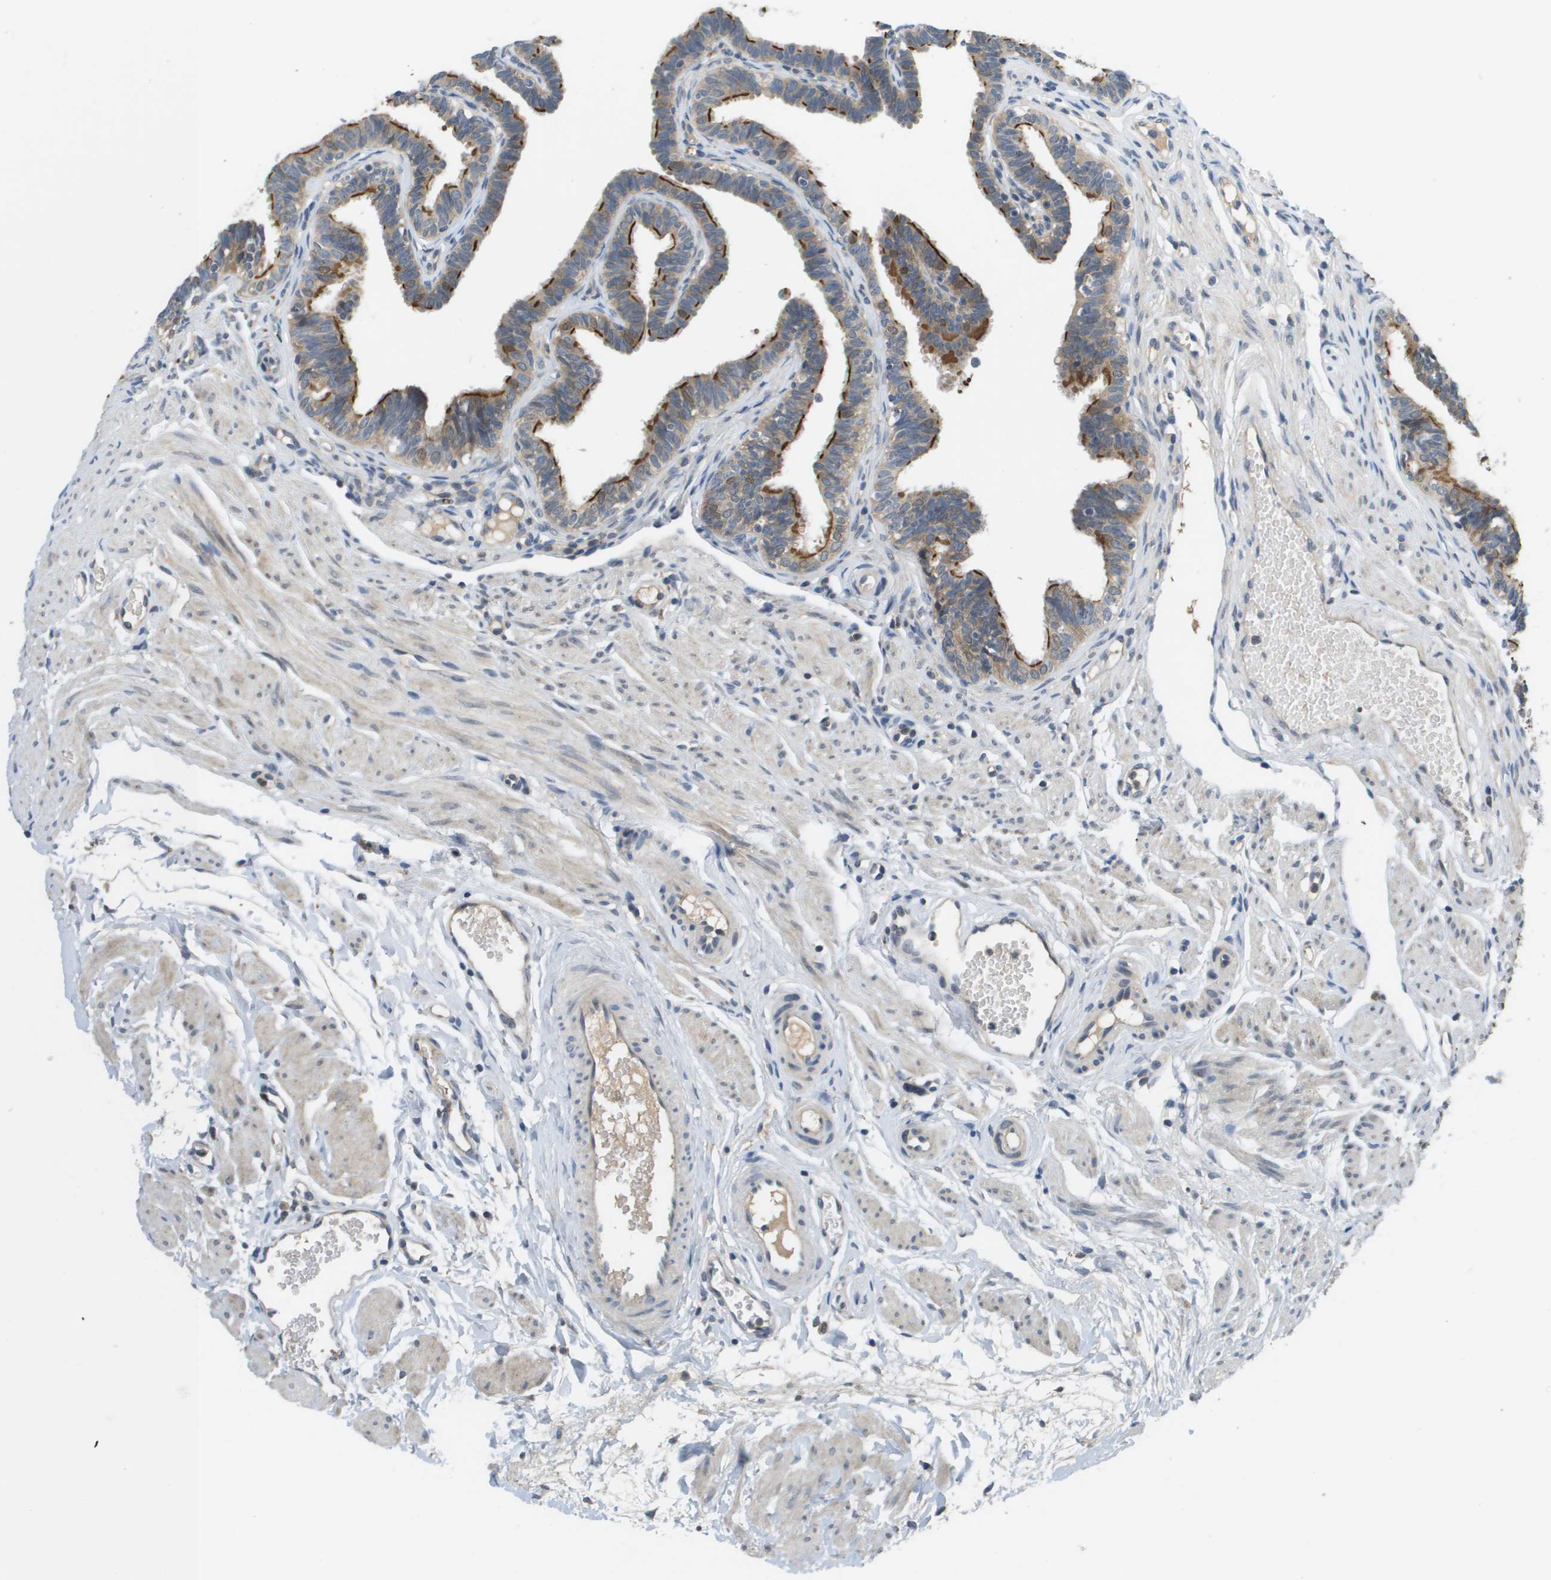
{"staining": {"intensity": "strong", "quantity": "<25%", "location": "cytoplasmic/membranous"}, "tissue": "fallopian tube", "cell_type": "Glandular cells", "image_type": "normal", "snomed": [{"axis": "morphology", "description": "Normal tissue, NOS"}, {"axis": "topography", "description": "Fallopian tube"}, {"axis": "topography", "description": "Ovary"}], "caption": "Fallopian tube stained for a protein shows strong cytoplasmic/membranous positivity in glandular cells. (Brightfield microscopy of DAB IHC at high magnification).", "gene": "SLC25A20", "patient": {"sex": "female", "age": 23}}